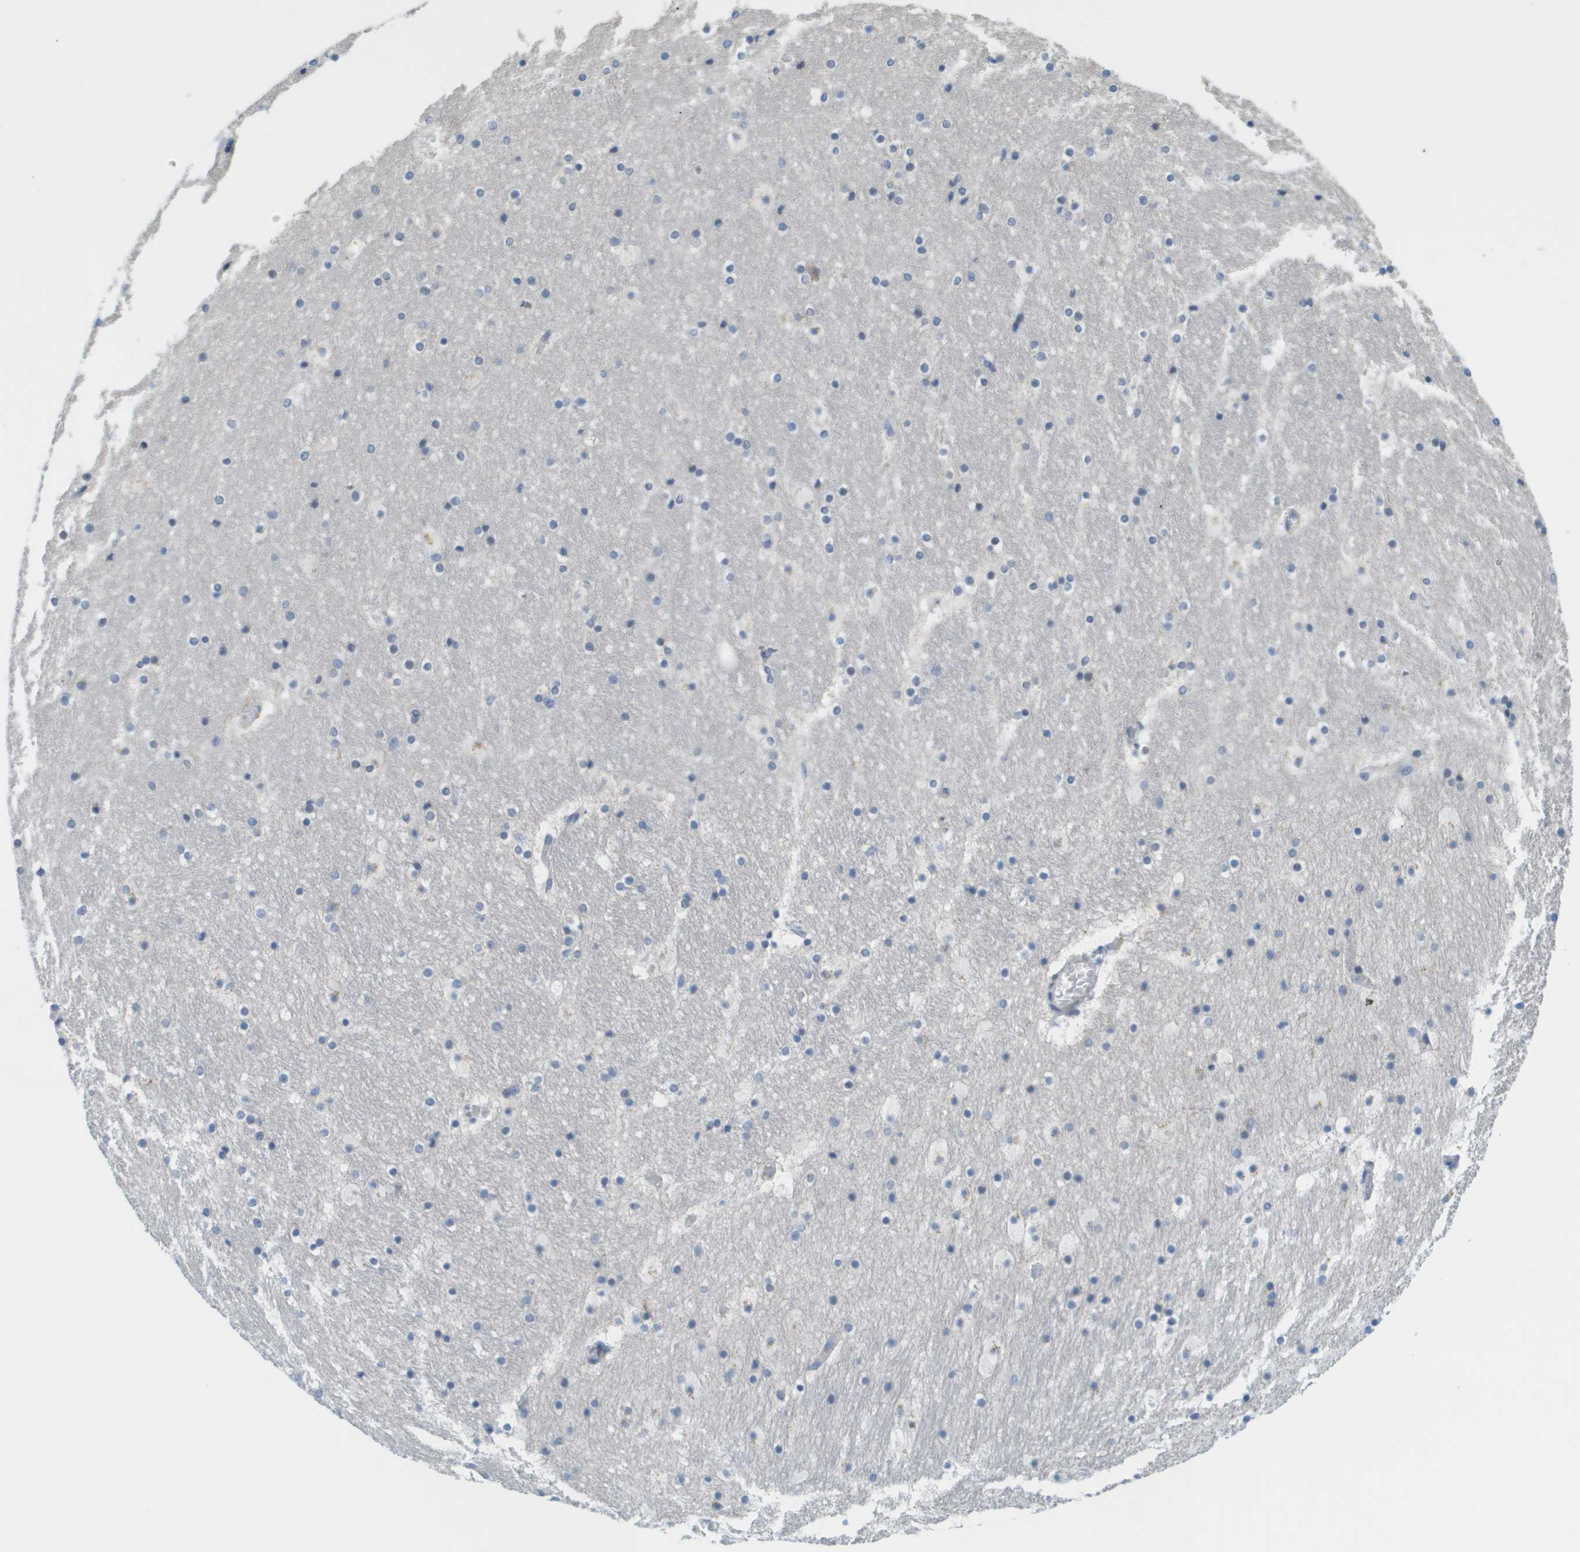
{"staining": {"intensity": "negative", "quantity": "none", "location": "none"}, "tissue": "hippocampus", "cell_type": "Glial cells", "image_type": "normal", "snomed": [{"axis": "morphology", "description": "Normal tissue, NOS"}, {"axis": "topography", "description": "Hippocampus"}], "caption": "Immunohistochemistry image of normal human hippocampus stained for a protein (brown), which shows no positivity in glial cells. Nuclei are stained in blue.", "gene": "KRT23", "patient": {"sex": "male", "age": 45}}